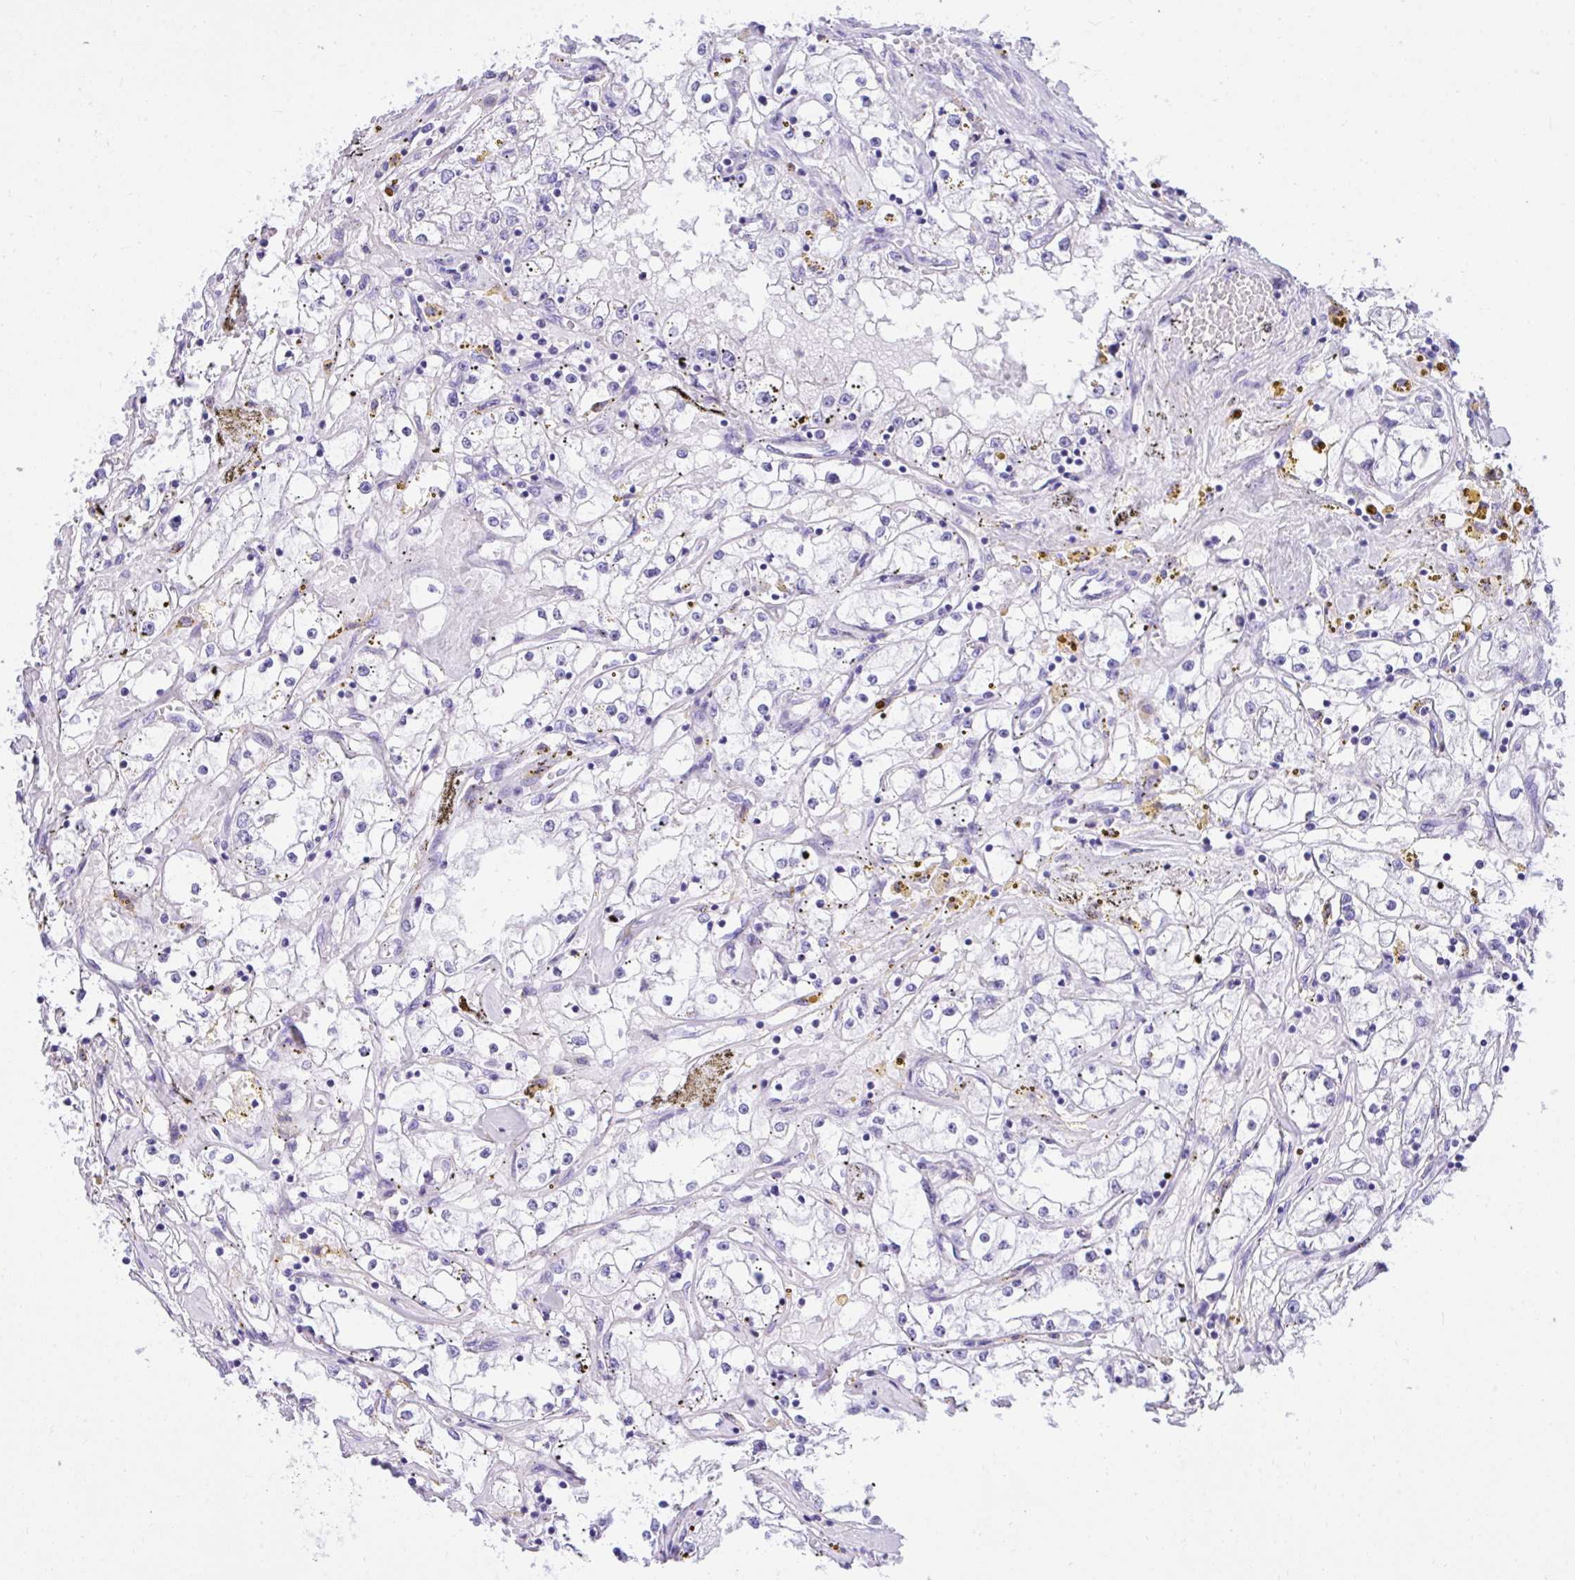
{"staining": {"intensity": "negative", "quantity": "none", "location": "none"}, "tissue": "renal cancer", "cell_type": "Tumor cells", "image_type": "cancer", "snomed": [{"axis": "morphology", "description": "Adenocarcinoma, NOS"}, {"axis": "topography", "description": "Kidney"}], "caption": "Immunohistochemistry of renal adenocarcinoma displays no expression in tumor cells.", "gene": "TLN2", "patient": {"sex": "male", "age": 56}}